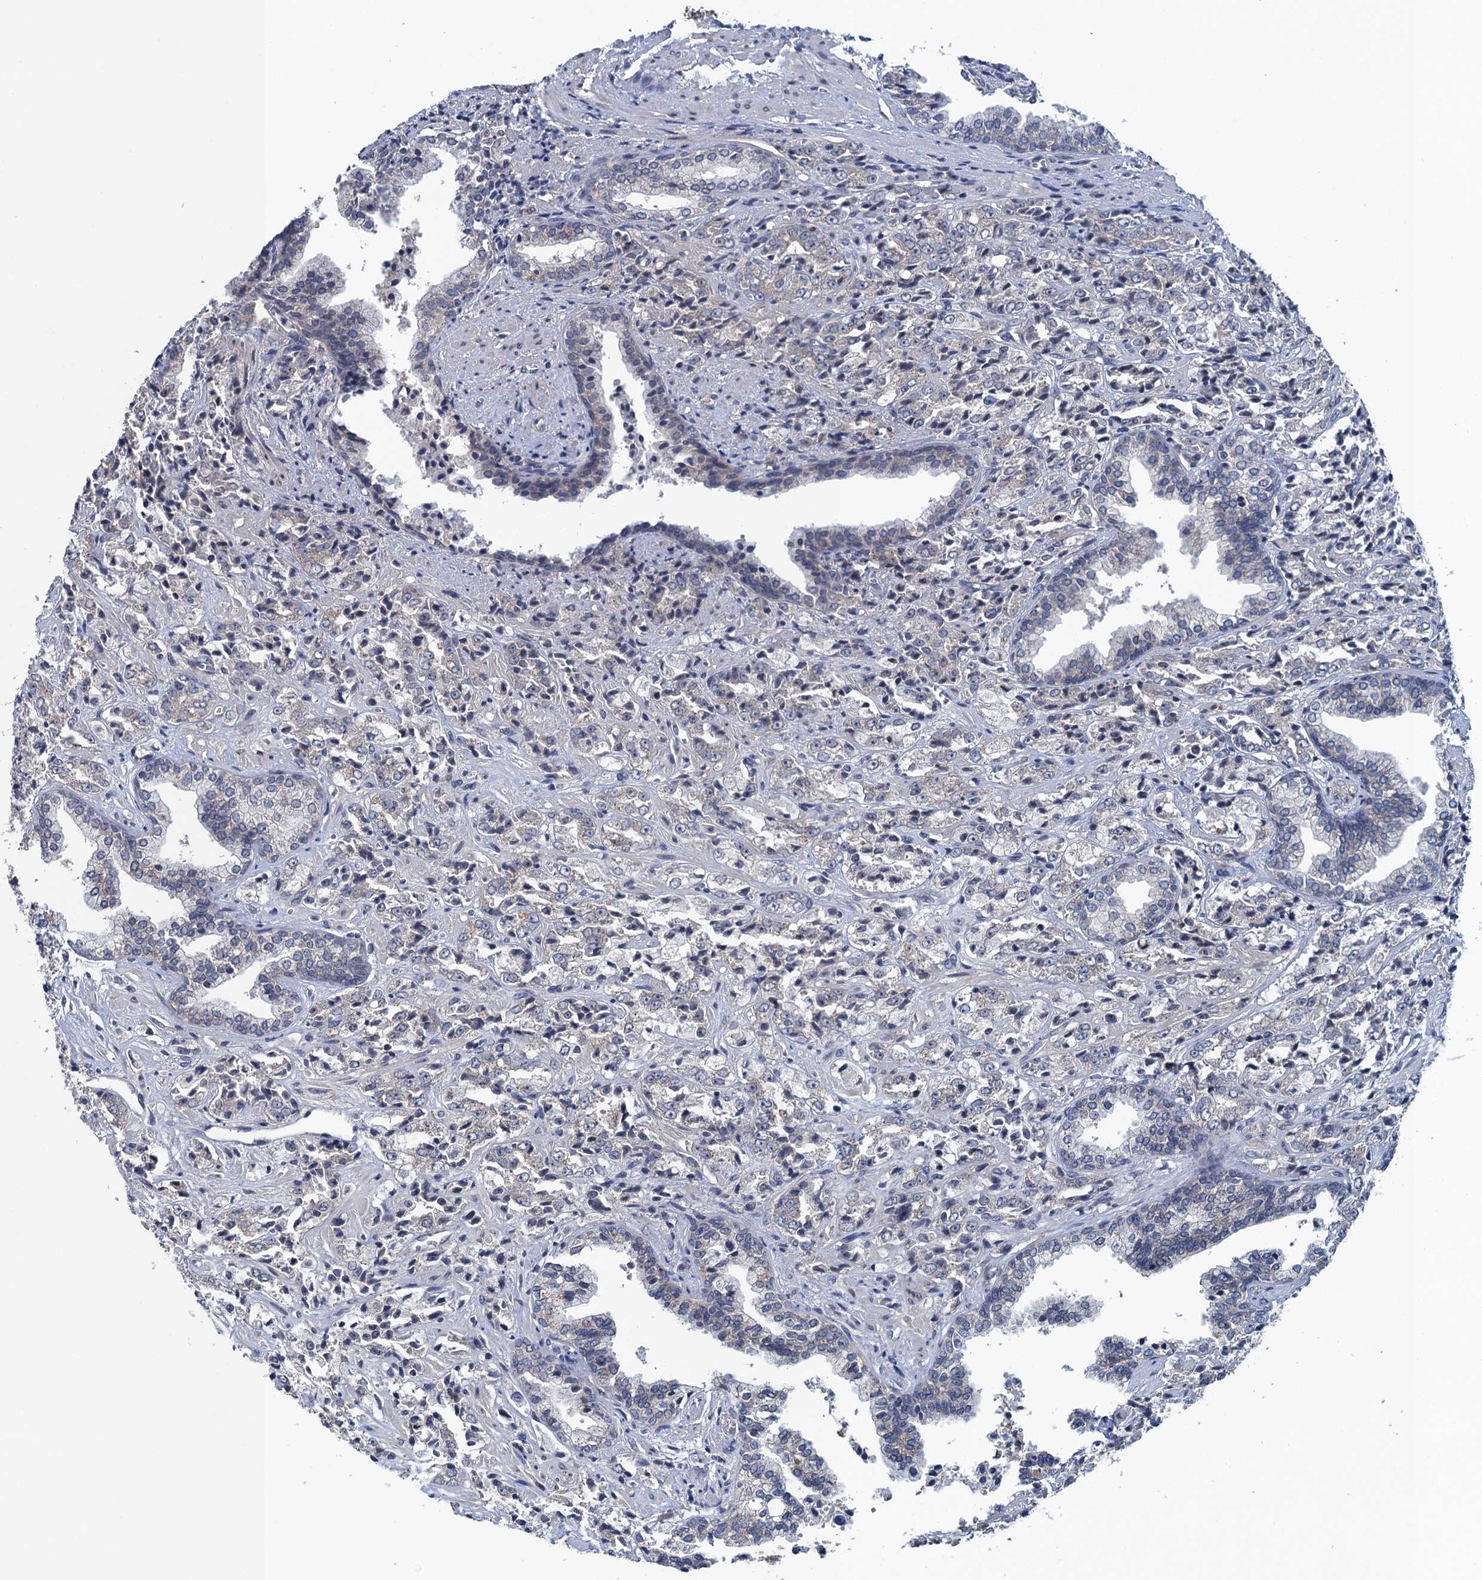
{"staining": {"intensity": "negative", "quantity": "none", "location": "none"}, "tissue": "prostate cancer", "cell_type": "Tumor cells", "image_type": "cancer", "snomed": [{"axis": "morphology", "description": "Adenocarcinoma, High grade"}, {"axis": "topography", "description": "Prostate"}], "caption": "High power microscopy micrograph of an immunohistochemistry (IHC) photomicrograph of prostate cancer (high-grade adenocarcinoma), revealing no significant expression in tumor cells. The staining was performed using DAB to visualize the protein expression in brown, while the nuclei were stained in blue with hematoxylin (Magnification: 20x).", "gene": "CTU2", "patient": {"sex": "male", "age": 71}}